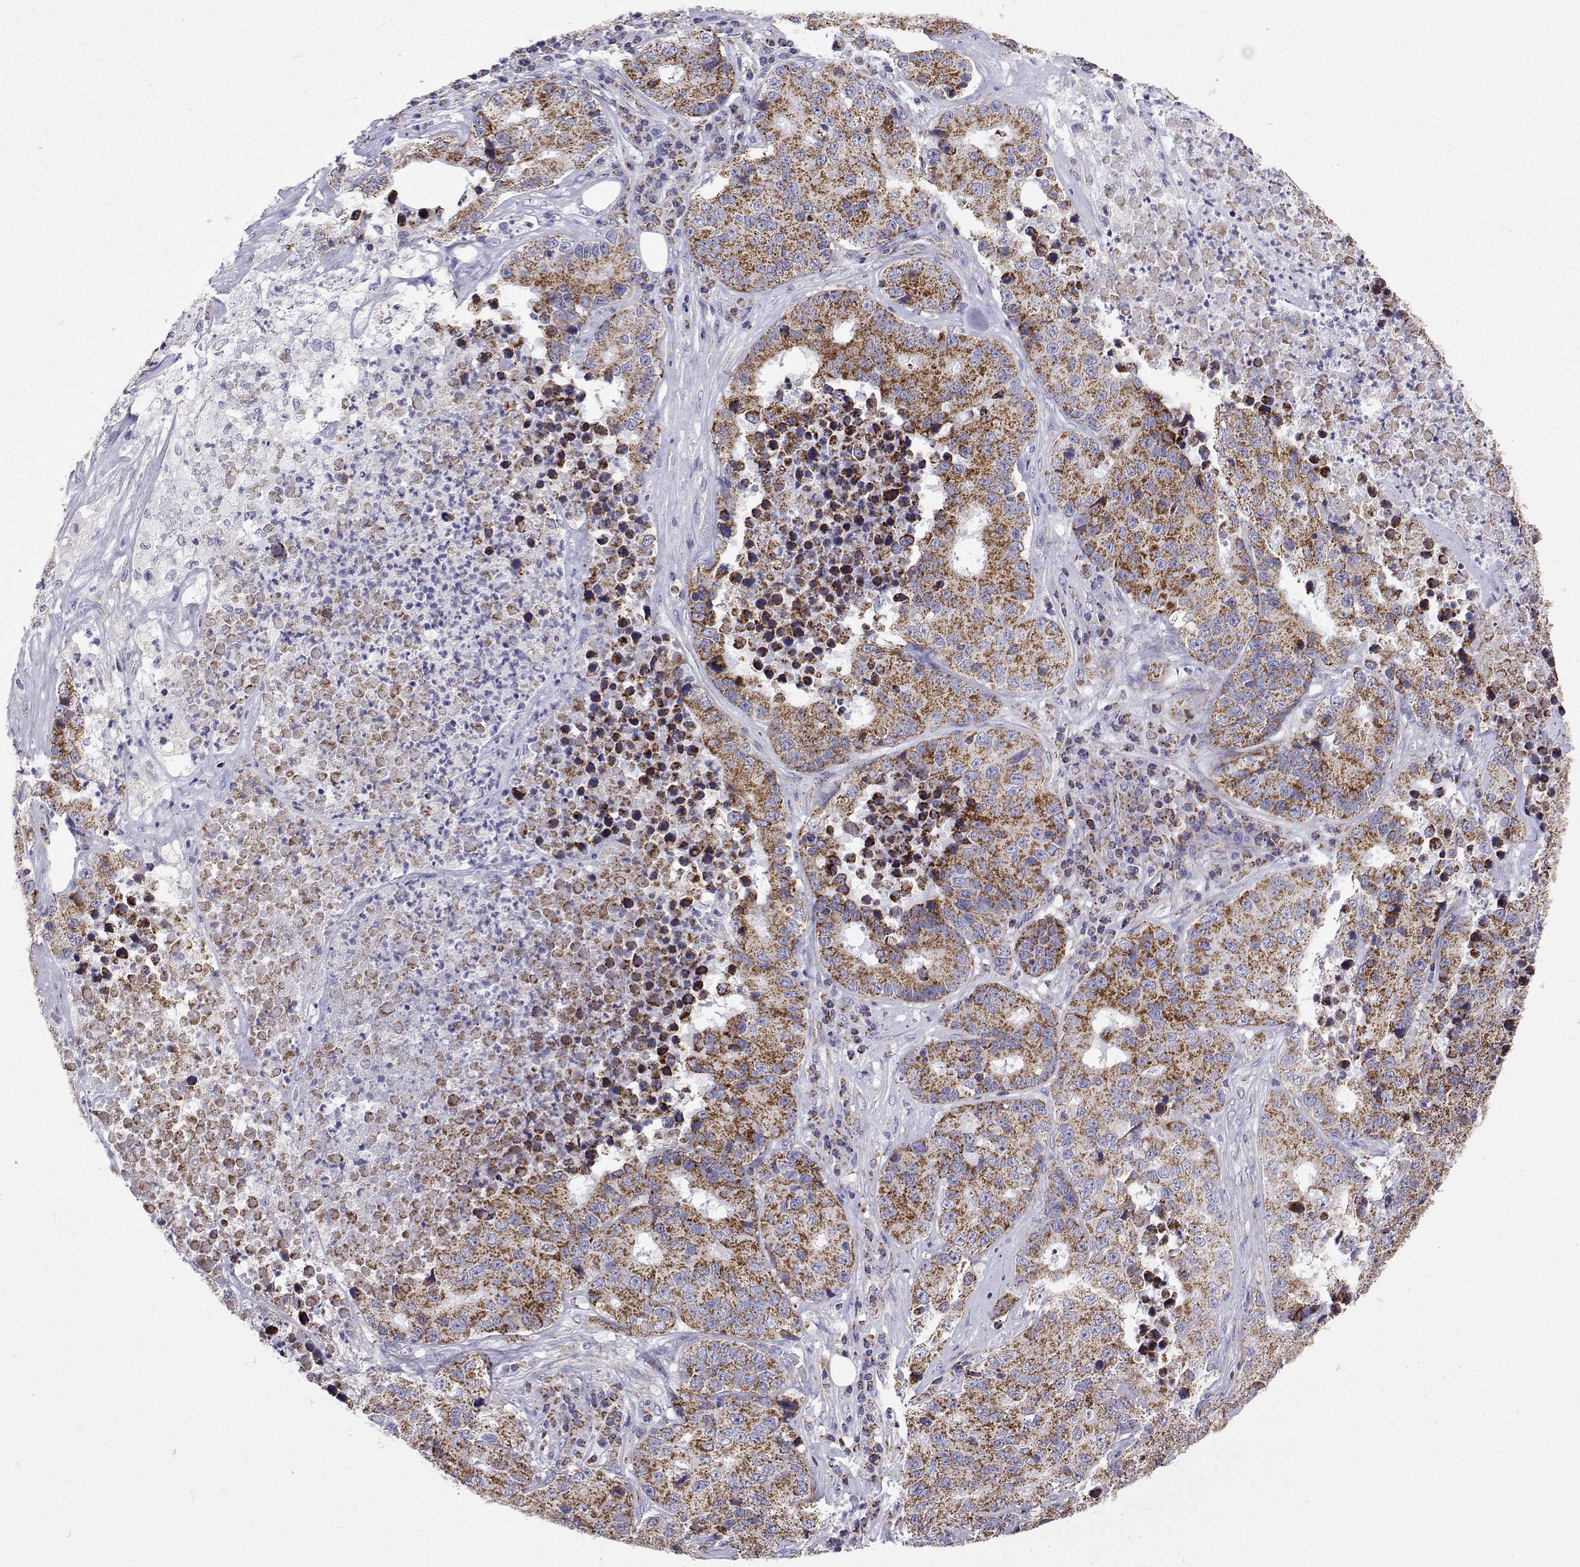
{"staining": {"intensity": "moderate", "quantity": ">75%", "location": "cytoplasmic/membranous"}, "tissue": "stomach cancer", "cell_type": "Tumor cells", "image_type": "cancer", "snomed": [{"axis": "morphology", "description": "Adenocarcinoma, NOS"}, {"axis": "topography", "description": "Stomach"}], "caption": "This histopathology image reveals adenocarcinoma (stomach) stained with immunohistochemistry (IHC) to label a protein in brown. The cytoplasmic/membranous of tumor cells show moderate positivity for the protein. Nuclei are counter-stained blue.", "gene": "MCCC2", "patient": {"sex": "male", "age": 71}}